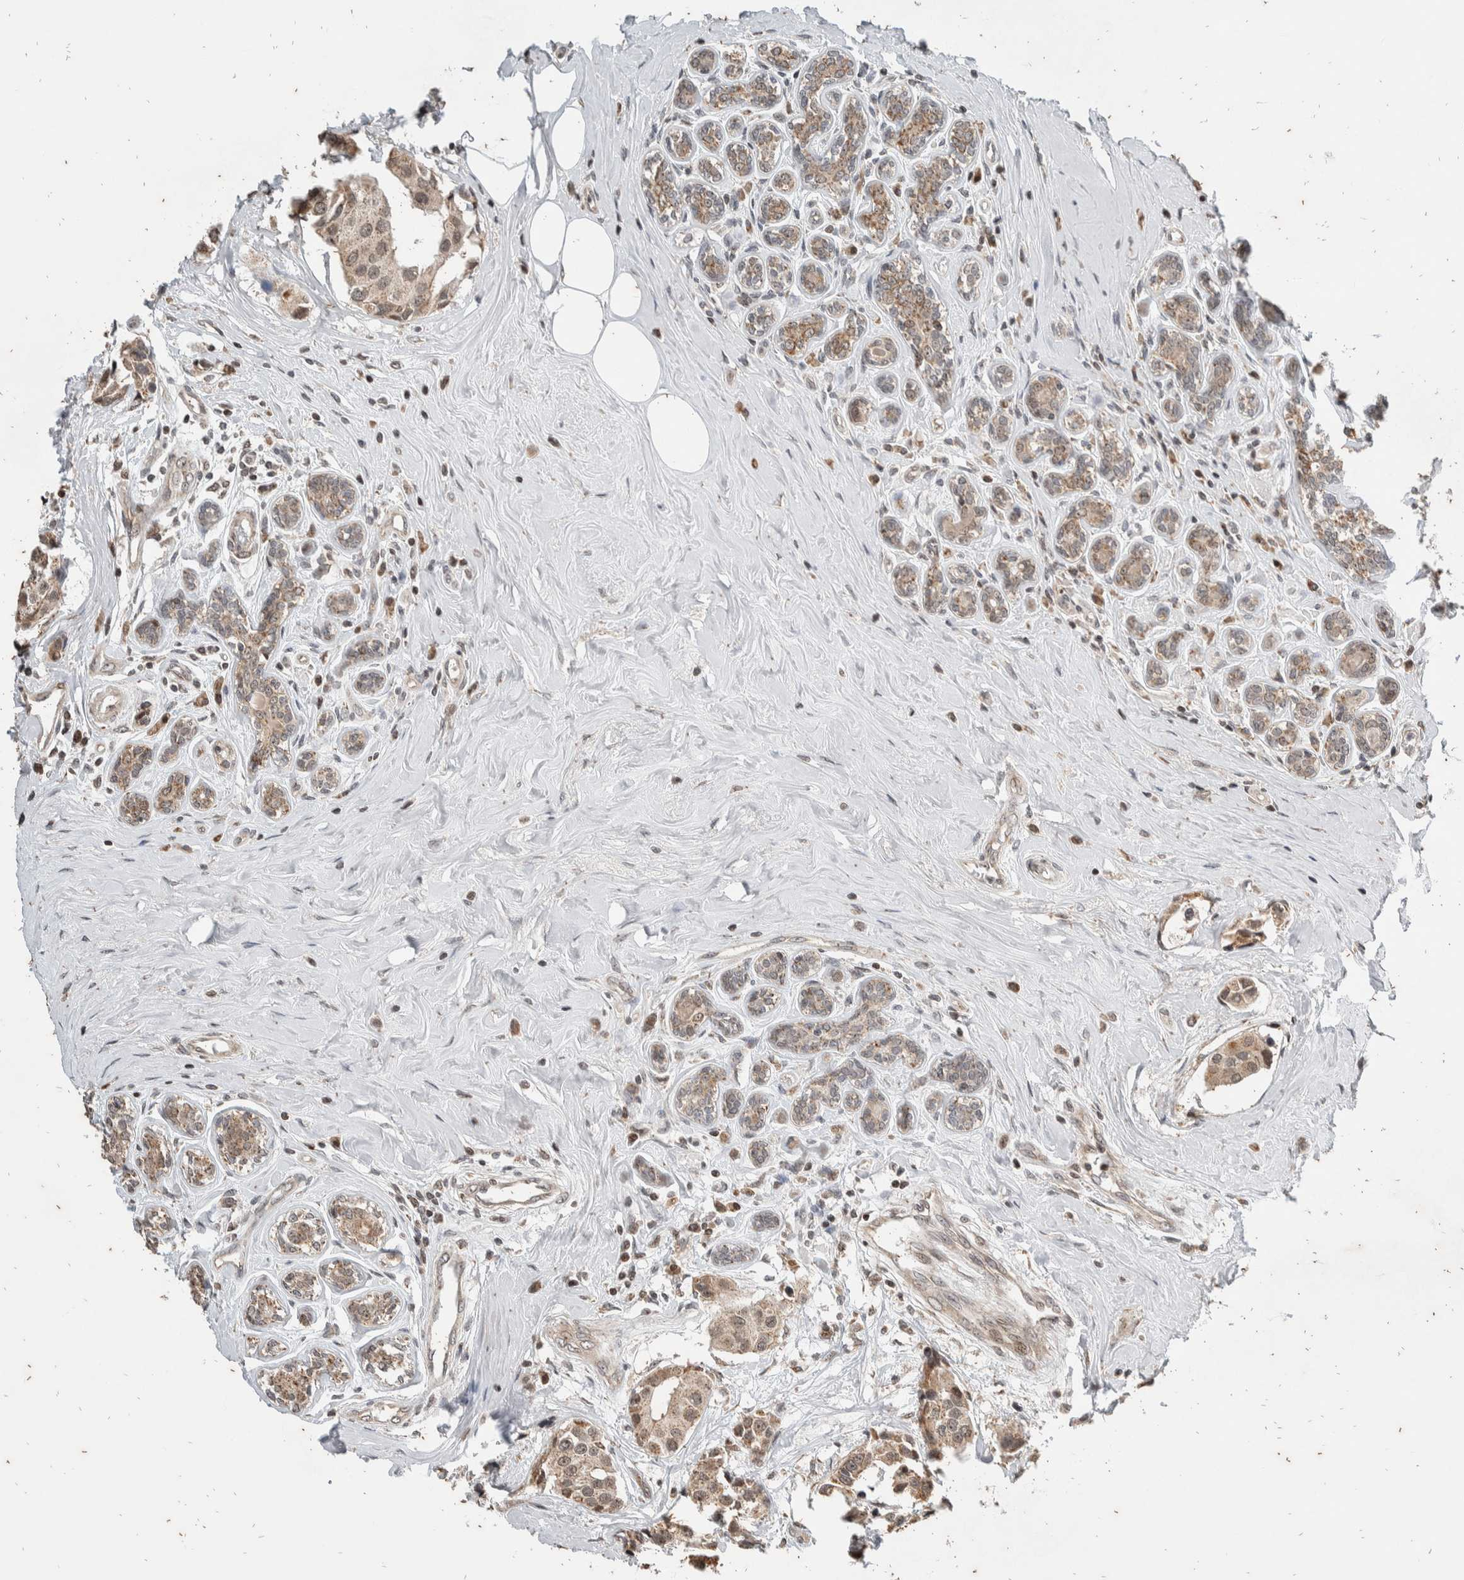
{"staining": {"intensity": "weak", "quantity": ">75%", "location": "cytoplasmic/membranous"}, "tissue": "breast cancer", "cell_type": "Tumor cells", "image_type": "cancer", "snomed": [{"axis": "morphology", "description": "Normal tissue, NOS"}, {"axis": "morphology", "description": "Duct carcinoma"}, {"axis": "topography", "description": "Breast"}], "caption": "High-power microscopy captured an IHC image of breast cancer (invasive ductal carcinoma), revealing weak cytoplasmic/membranous positivity in about >75% of tumor cells.", "gene": "ATXN7L1", "patient": {"sex": "female", "age": 39}}